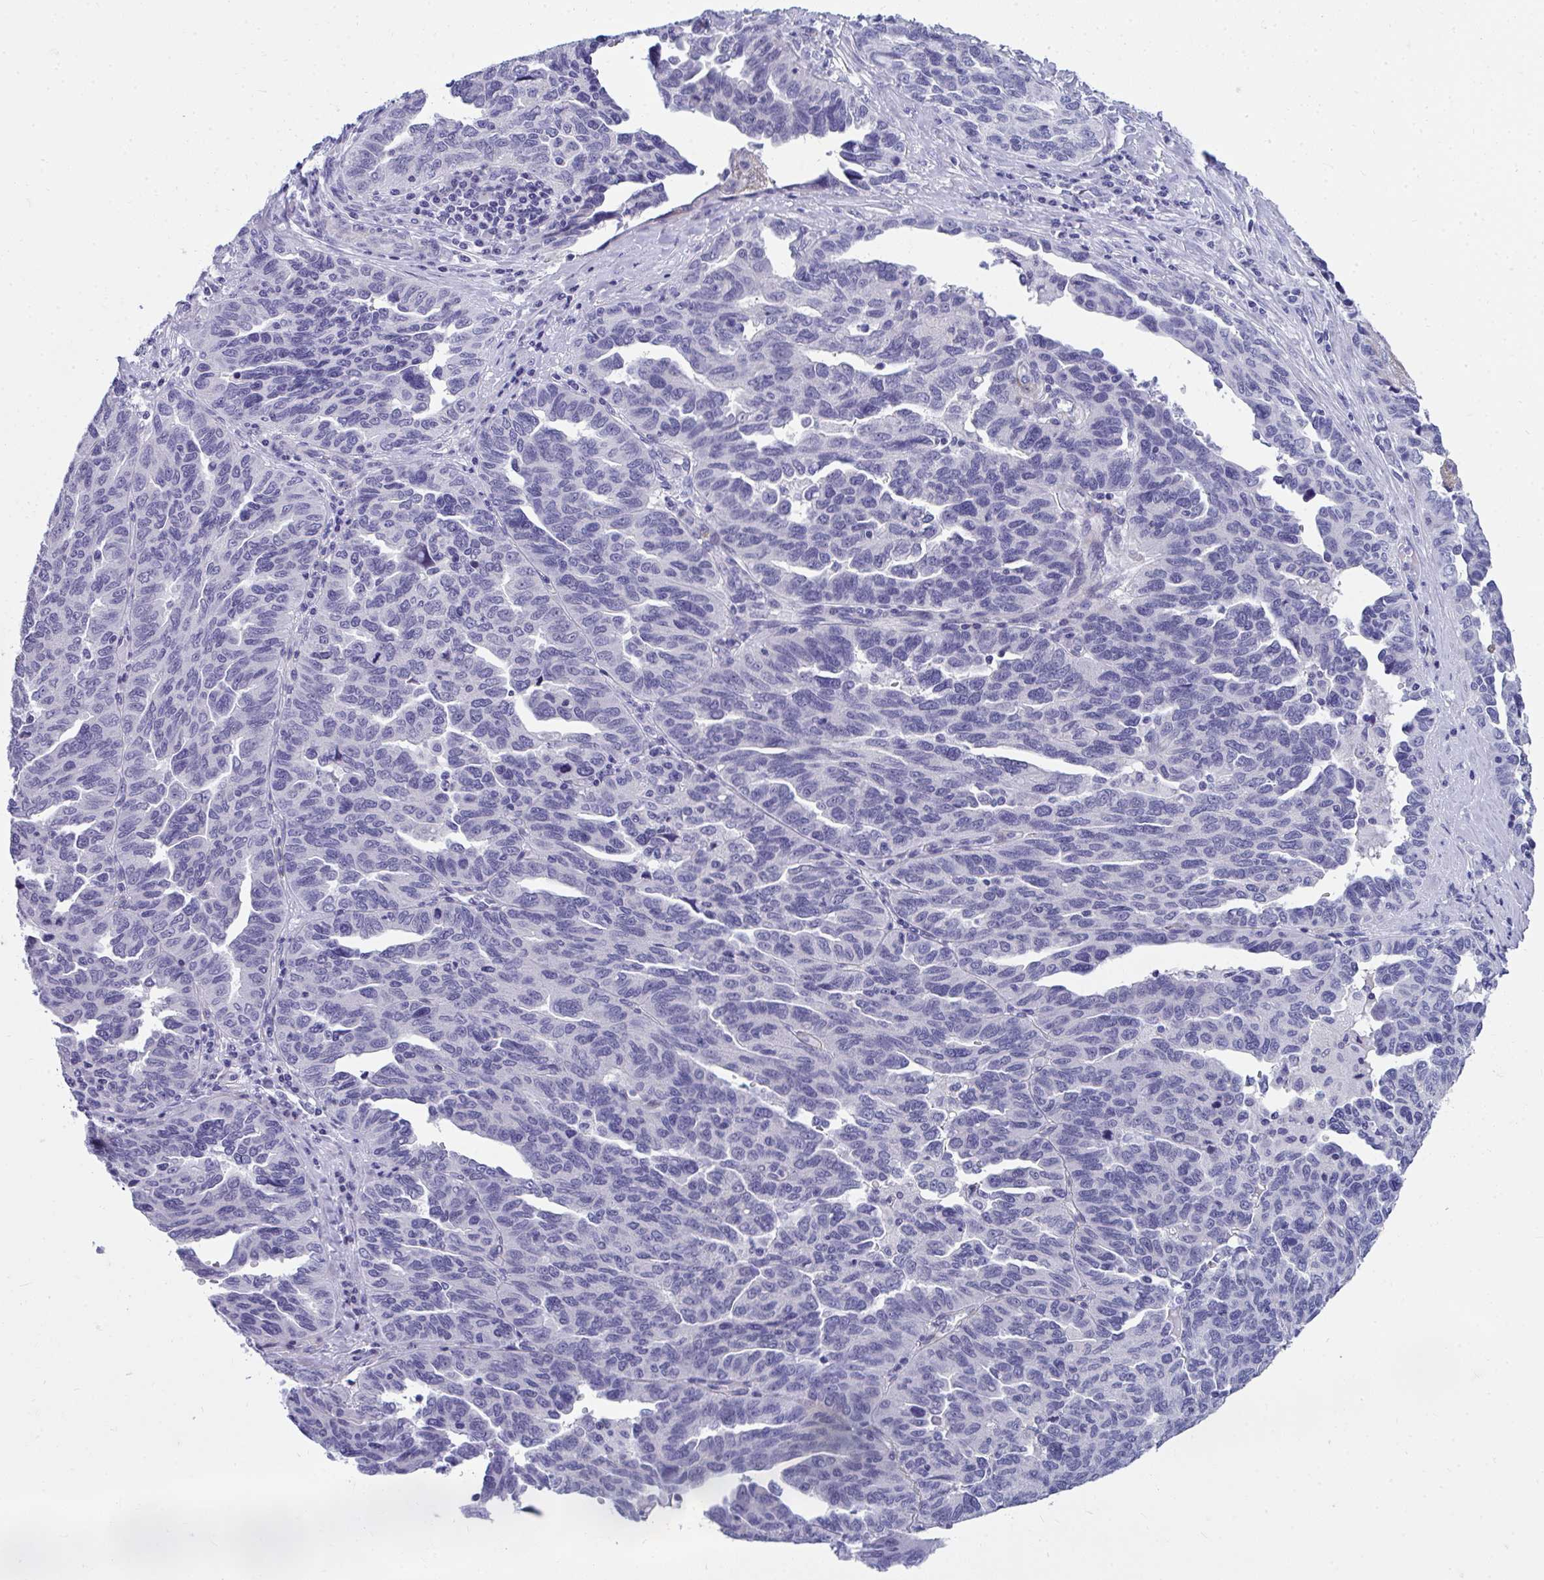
{"staining": {"intensity": "negative", "quantity": "none", "location": "none"}, "tissue": "ovarian cancer", "cell_type": "Tumor cells", "image_type": "cancer", "snomed": [{"axis": "morphology", "description": "Cystadenocarcinoma, serous, NOS"}, {"axis": "topography", "description": "Ovary"}], "caption": "Protein analysis of ovarian cancer (serous cystadenocarcinoma) reveals no significant expression in tumor cells.", "gene": "TSBP1", "patient": {"sex": "female", "age": 64}}